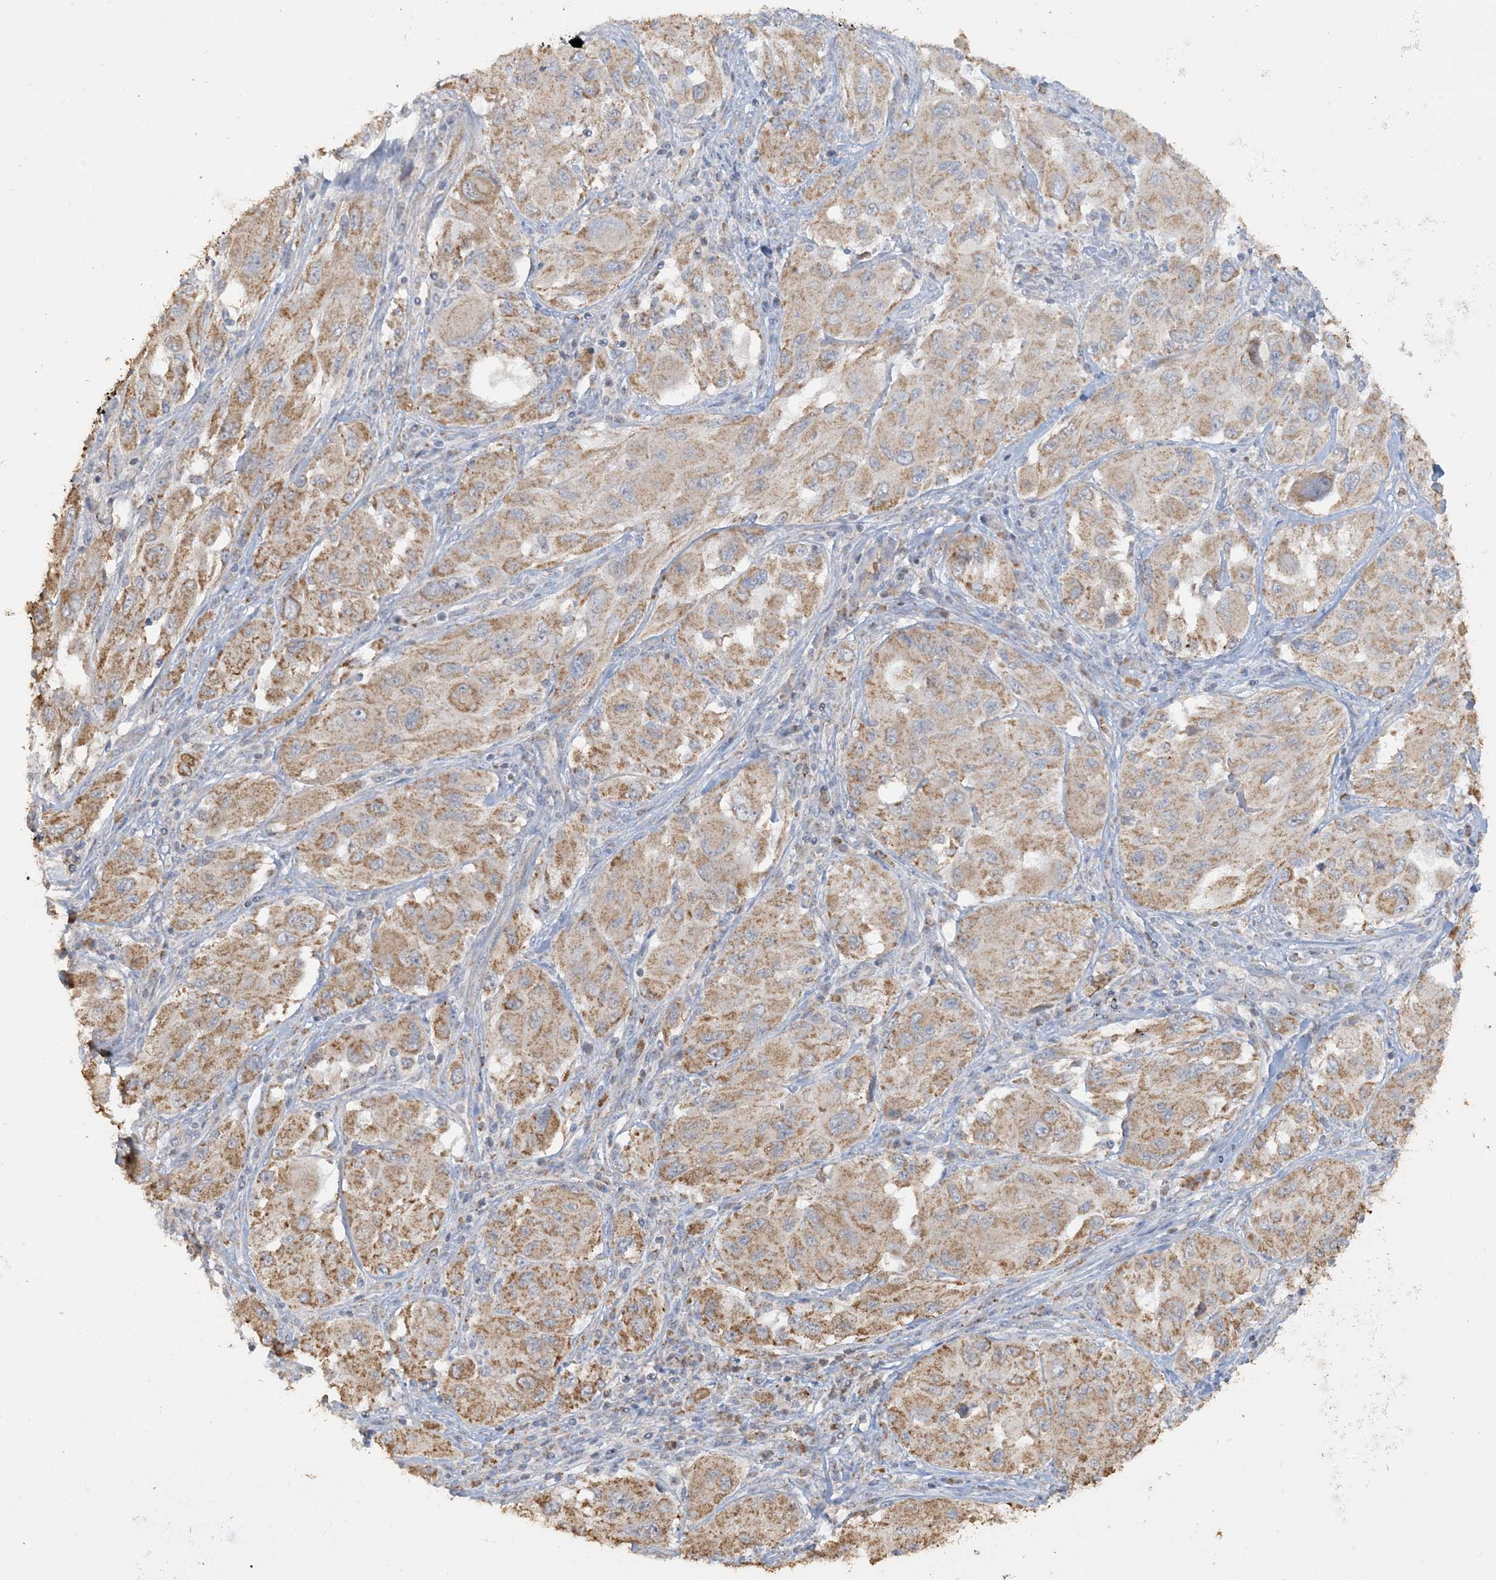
{"staining": {"intensity": "moderate", "quantity": "25%-75%", "location": "cytoplasmic/membranous"}, "tissue": "melanoma", "cell_type": "Tumor cells", "image_type": "cancer", "snomed": [{"axis": "morphology", "description": "Malignant melanoma, NOS"}, {"axis": "topography", "description": "Skin"}], "caption": "Melanoma stained with immunohistochemistry (IHC) shows moderate cytoplasmic/membranous expression in about 25%-75% of tumor cells. The protein of interest is shown in brown color, while the nuclei are stained blue.", "gene": "SFMBT2", "patient": {"sex": "female", "age": 91}}